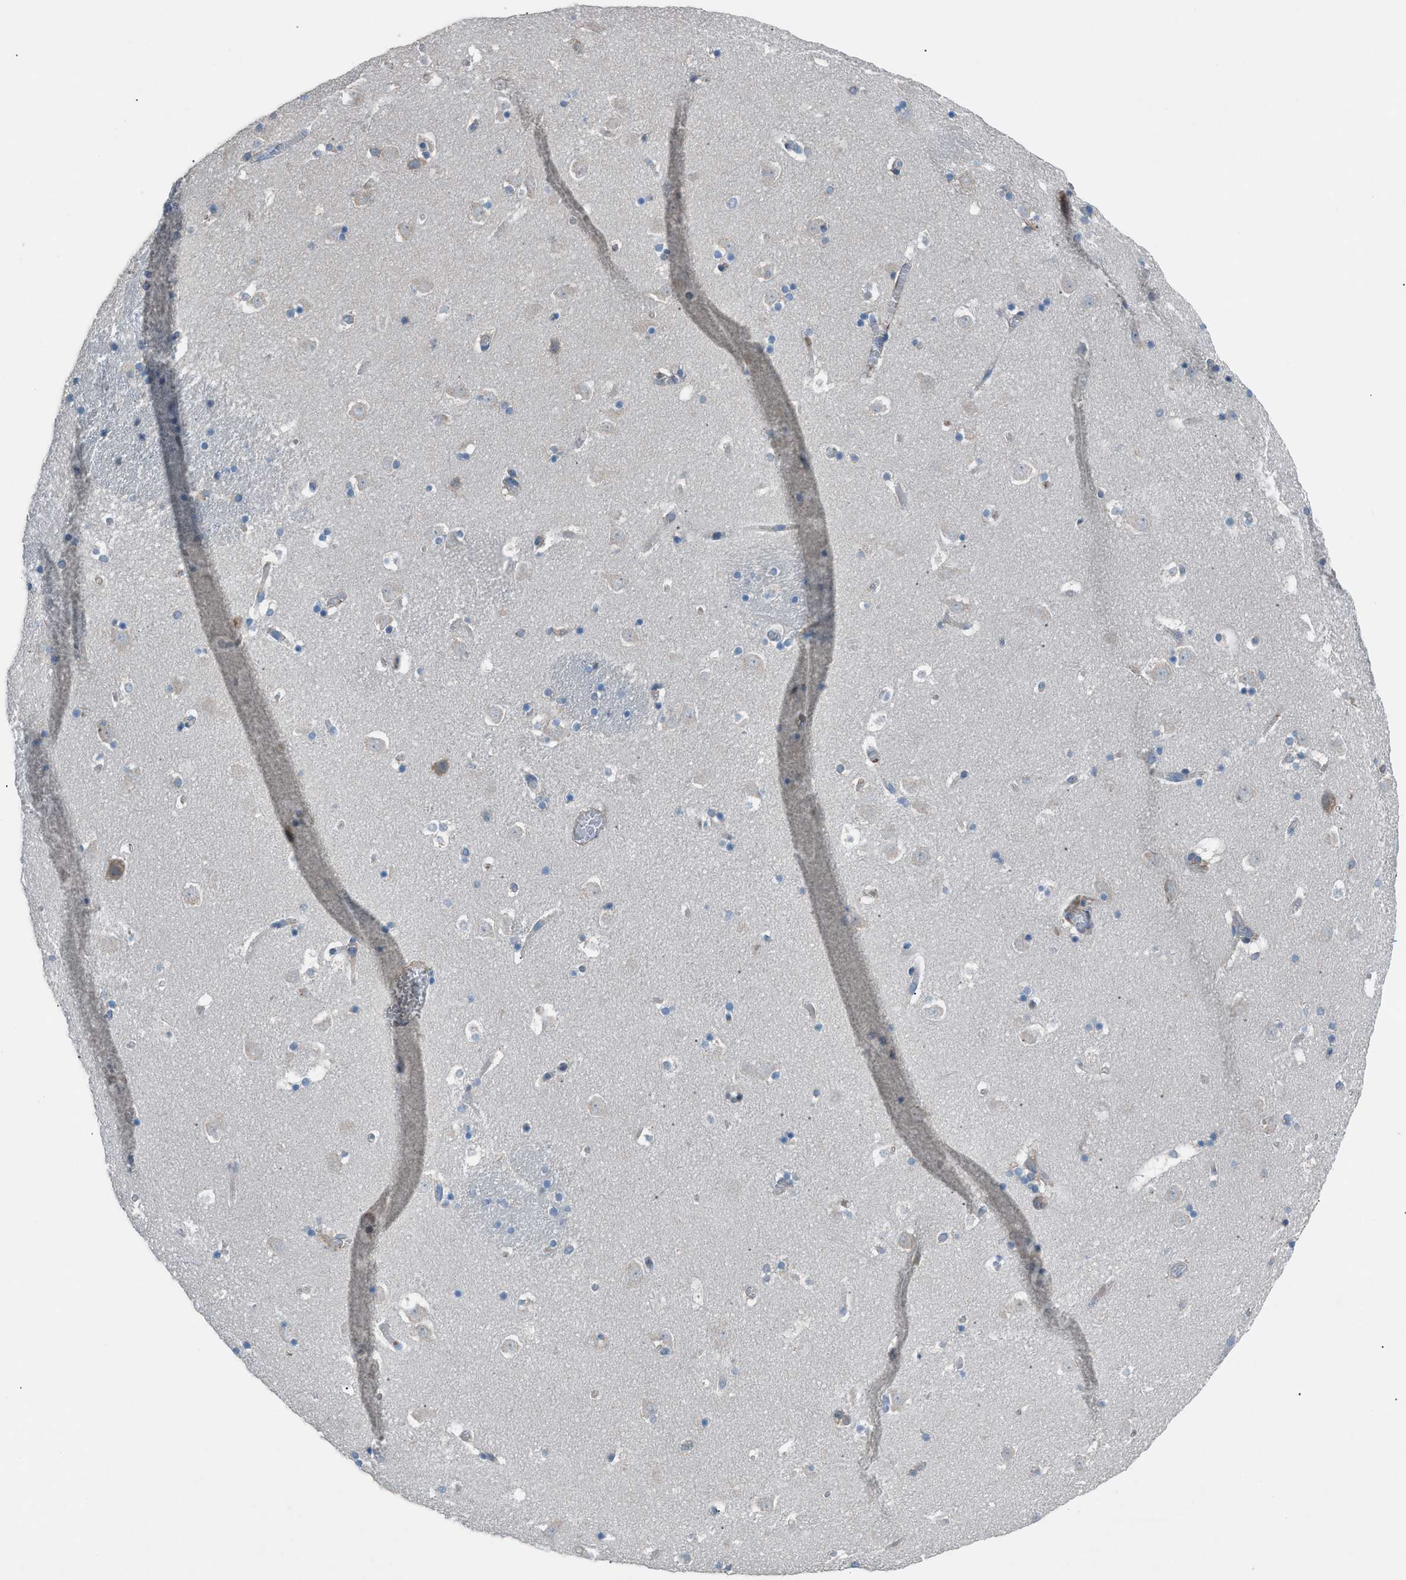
{"staining": {"intensity": "negative", "quantity": "none", "location": "none"}, "tissue": "caudate", "cell_type": "Glial cells", "image_type": "normal", "snomed": [{"axis": "morphology", "description": "Normal tissue, NOS"}, {"axis": "topography", "description": "Lateral ventricle wall"}], "caption": "The micrograph exhibits no staining of glial cells in normal caudate.", "gene": "HEG1", "patient": {"sex": "male", "age": 45}}